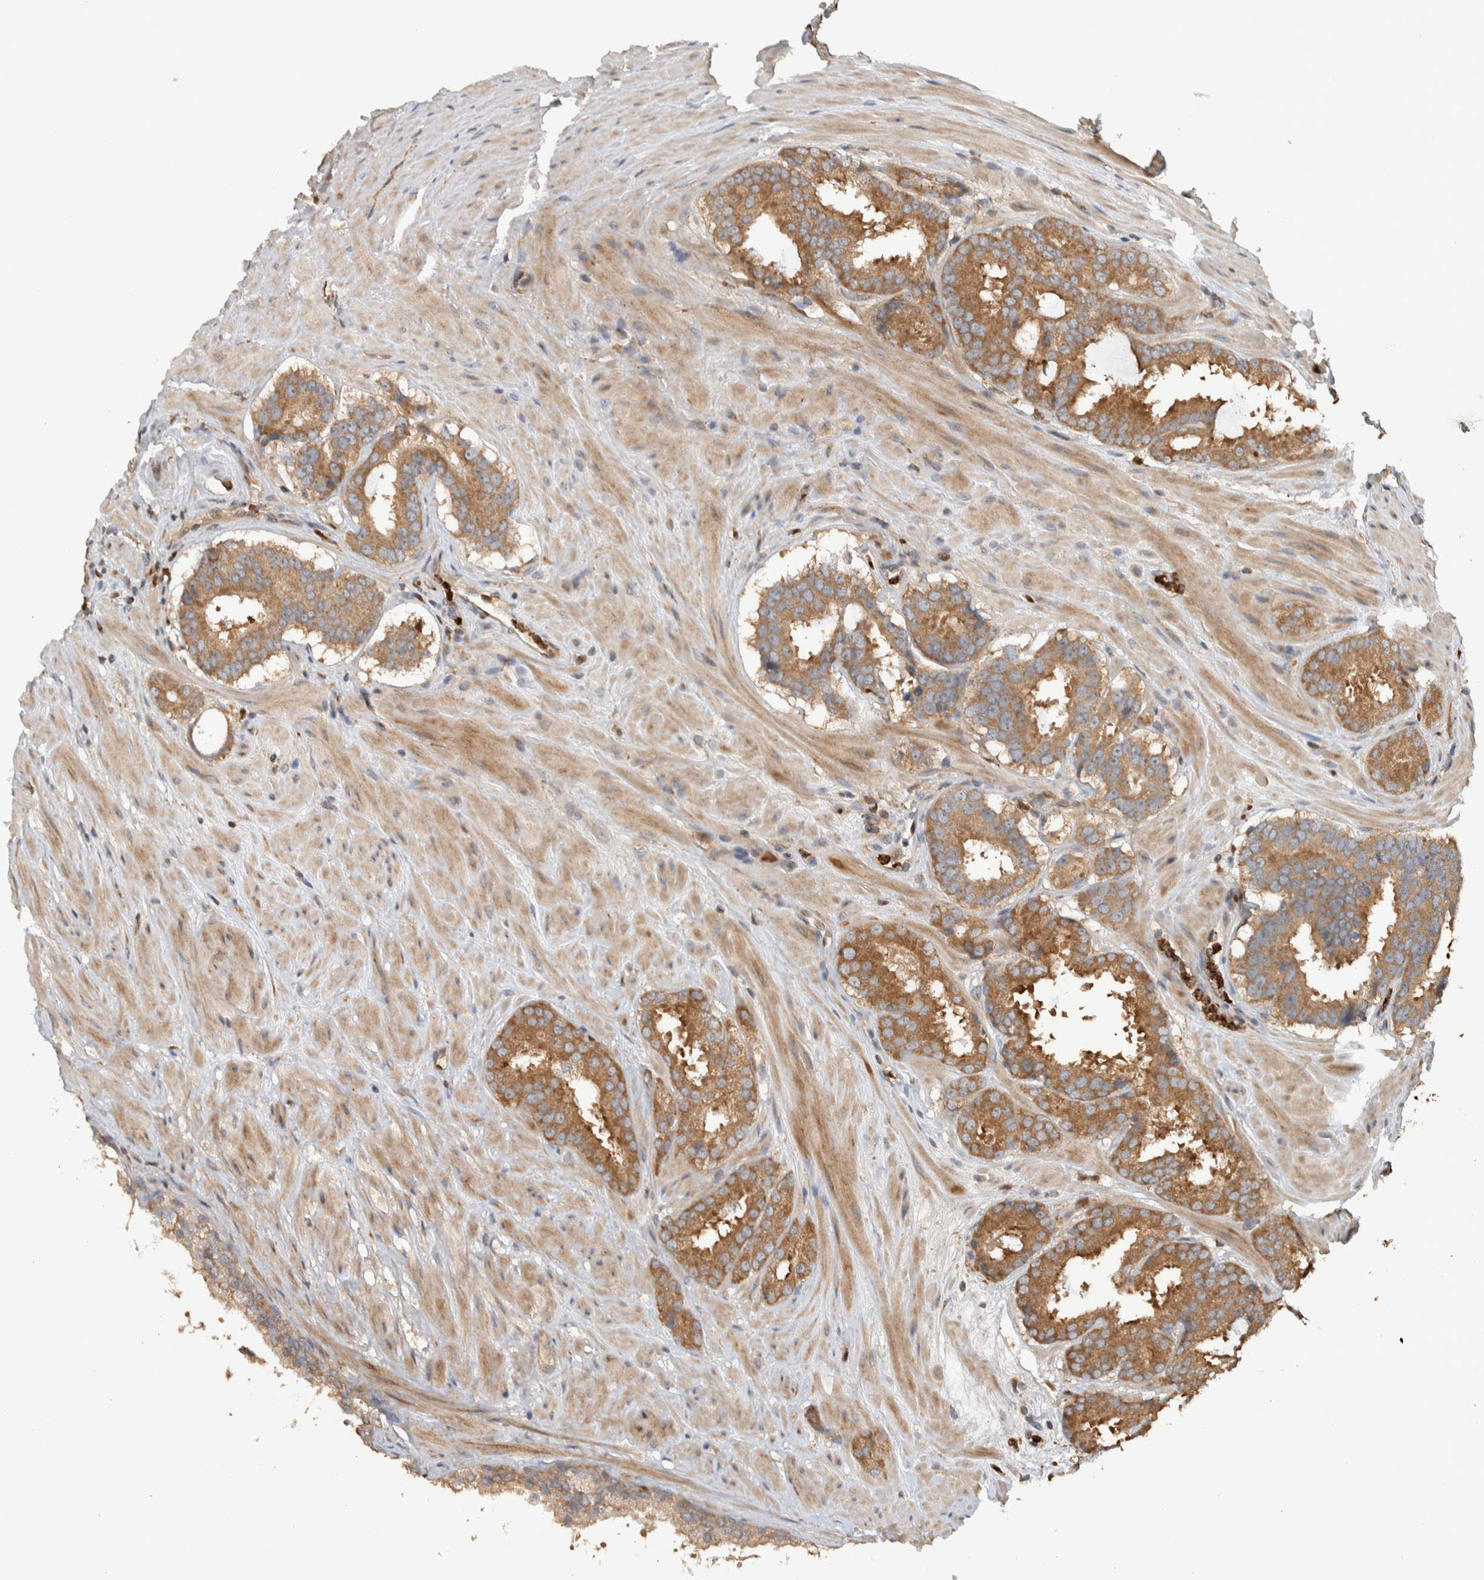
{"staining": {"intensity": "moderate", "quantity": ">75%", "location": "cytoplasmic/membranous"}, "tissue": "prostate cancer", "cell_type": "Tumor cells", "image_type": "cancer", "snomed": [{"axis": "morphology", "description": "Adenocarcinoma, Low grade"}, {"axis": "topography", "description": "Prostate"}], "caption": "IHC of prostate adenocarcinoma (low-grade) exhibits medium levels of moderate cytoplasmic/membranous positivity in approximately >75% of tumor cells.", "gene": "VPS53", "patient": {"sex": "male", "age": 69}}